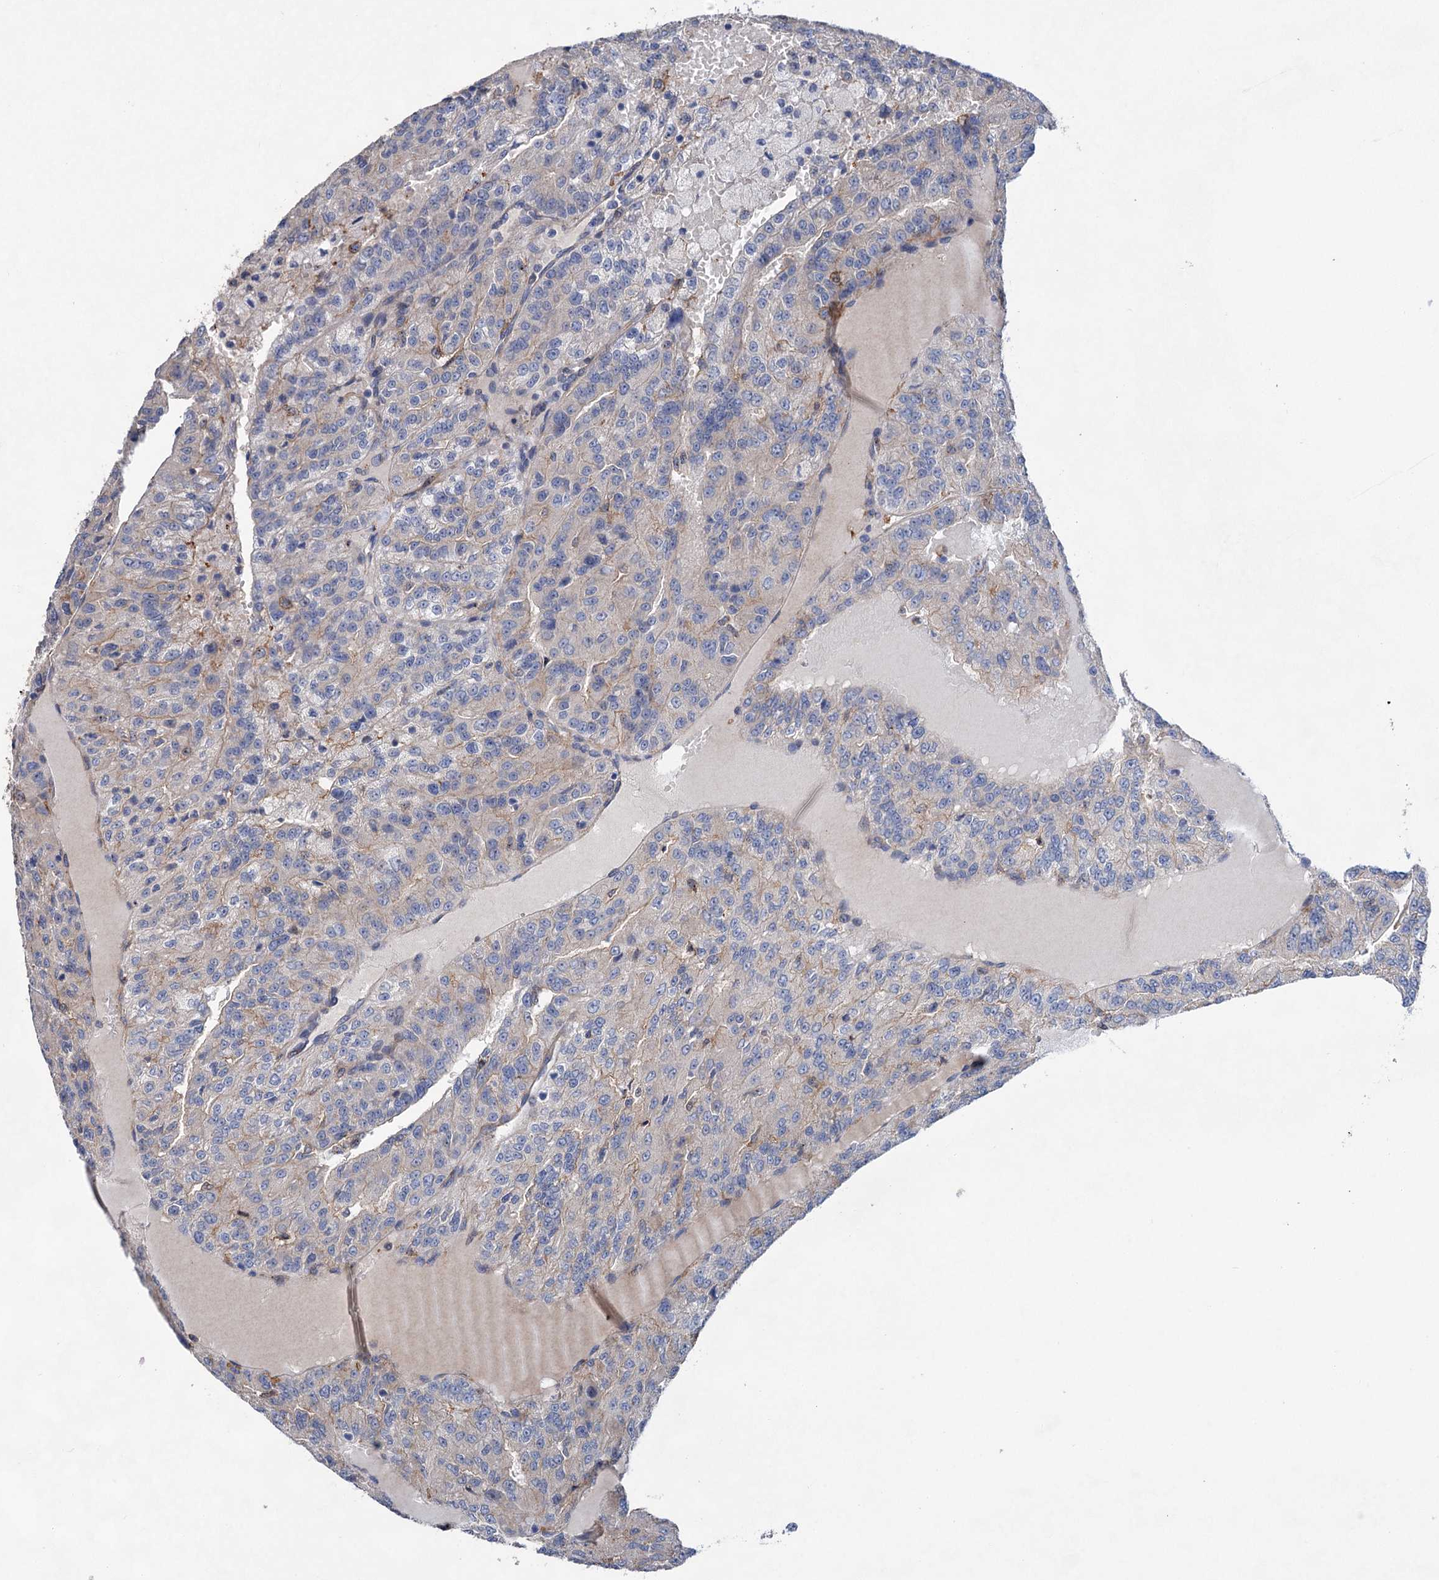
{"staining": {"intensity": "weak", "quantity": "25%-75%", "location": "cytoplasmic/membranous"}, "tissue": "renal cancer", "cell_type": "Tumor cells", "image_type": "cancer", "snomed": [{"axis": "morphology", "description": "Adenocarcinoma, NOS"}, {"axis": "topography", "description": "Kidney"}], "caption": "IHC staining of renal cancer (adenocarcinoma), which demonstrates low levels of weak cytoplasmic/membranous staining in about 25%-75% of tumor cells indicating weak cytoplasmic/membranous protein expression. The staining was performed using DAB (3,3'-diaminobenzidine) (brown) for protein detection and nuclei were counterstained in hematoxylin (blue).", "gene": "TMTC3", "patient": {"sex": "female", "age": 63}}